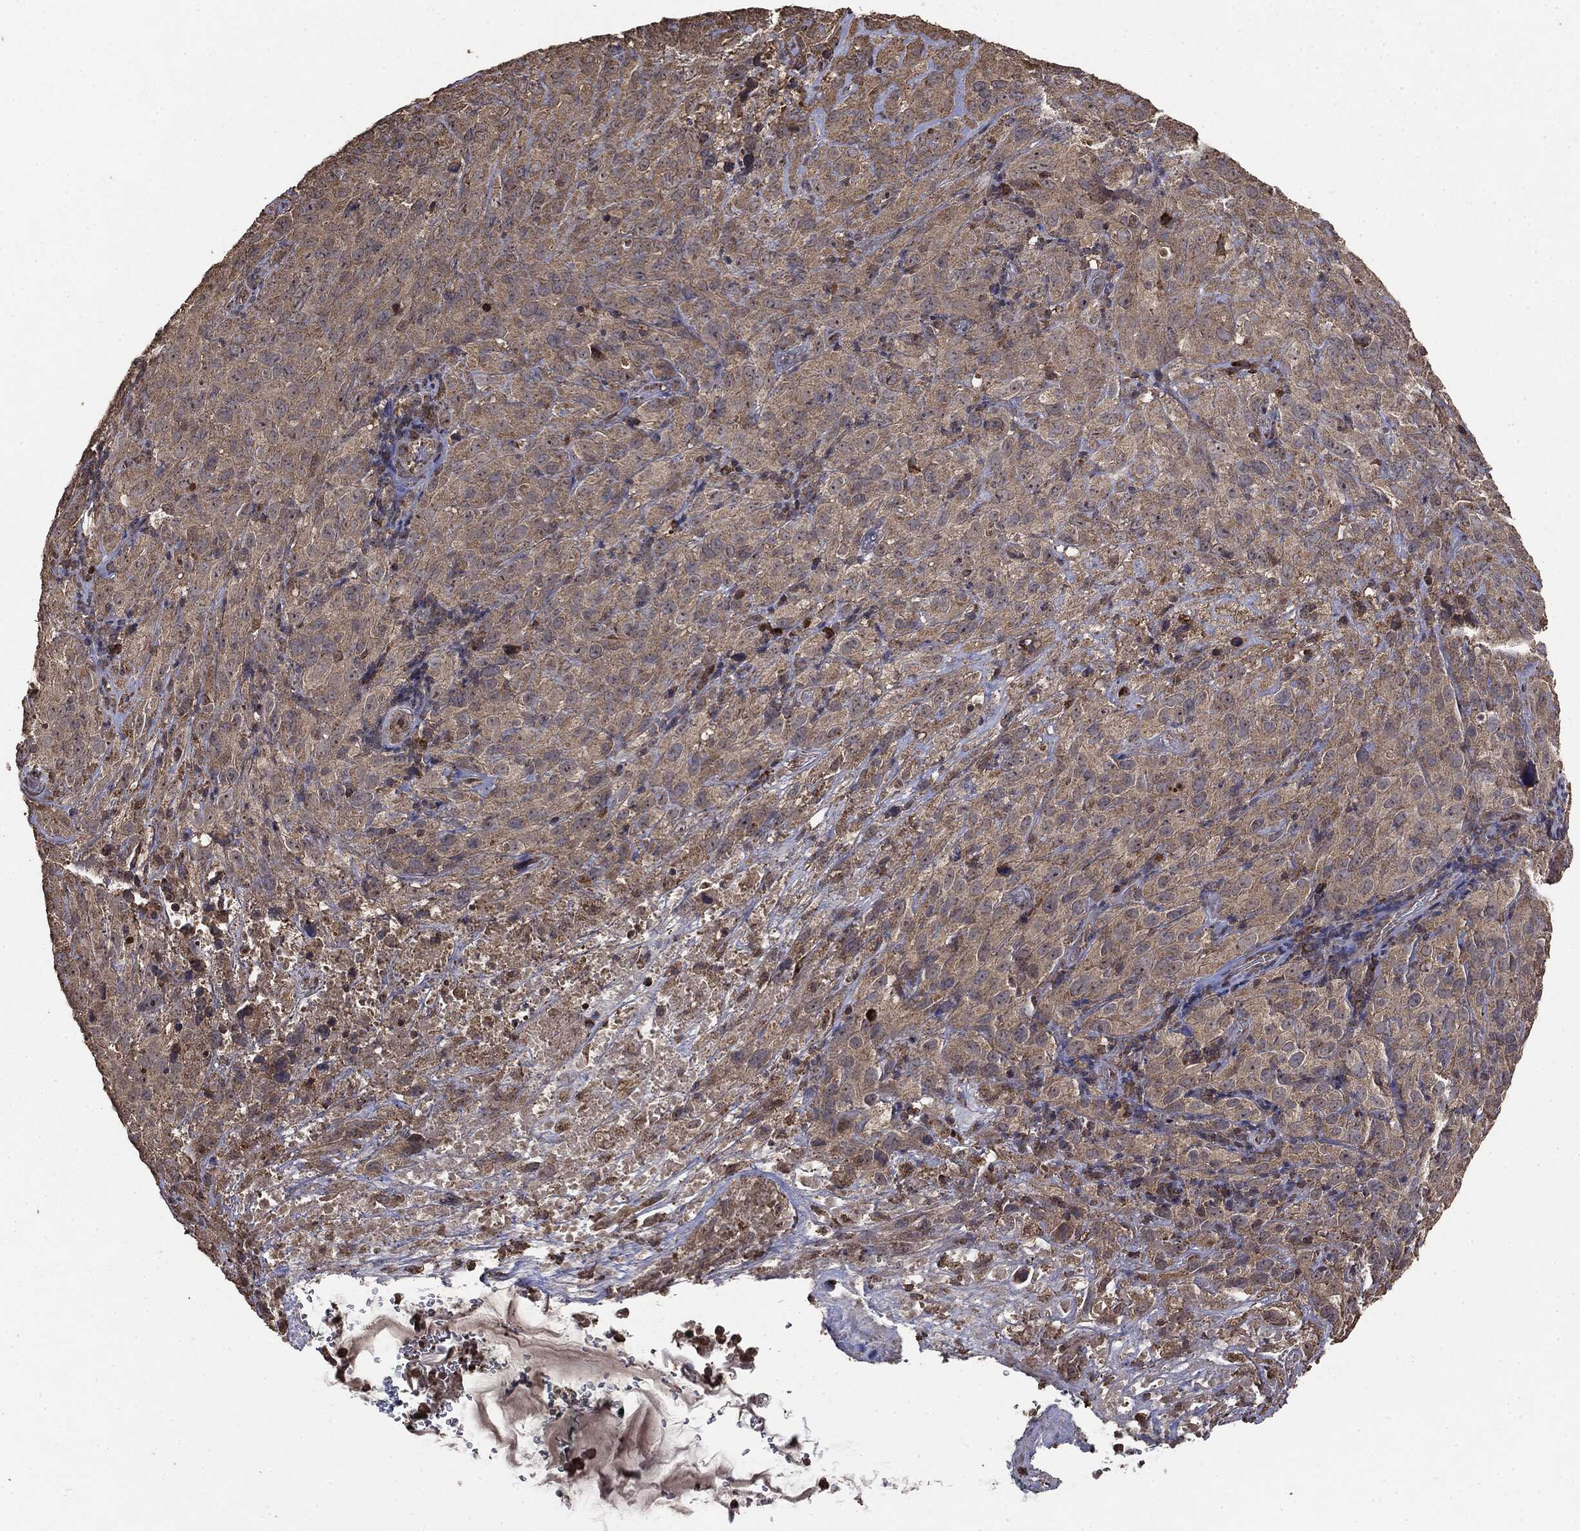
{"staining": {"intensity": "negative", "quantity": "none", "location": "none"}, "tissue": "cervical cancer", "cell_type": "Tumor cells", "image_type": "cancer", "snomed": [{"axis": "morphology", "description": "Squamous cell carcinoma, NOS"}, {"axis": "topography", "description": "Cervix"}], "caption": "Immunohistochemistry histopathology image of human cervical cancer stained for a protein (brown), which displays no expression in tumor cells.", "gene": "MTOR", "patient": {"sex": "female", "age": 51}}